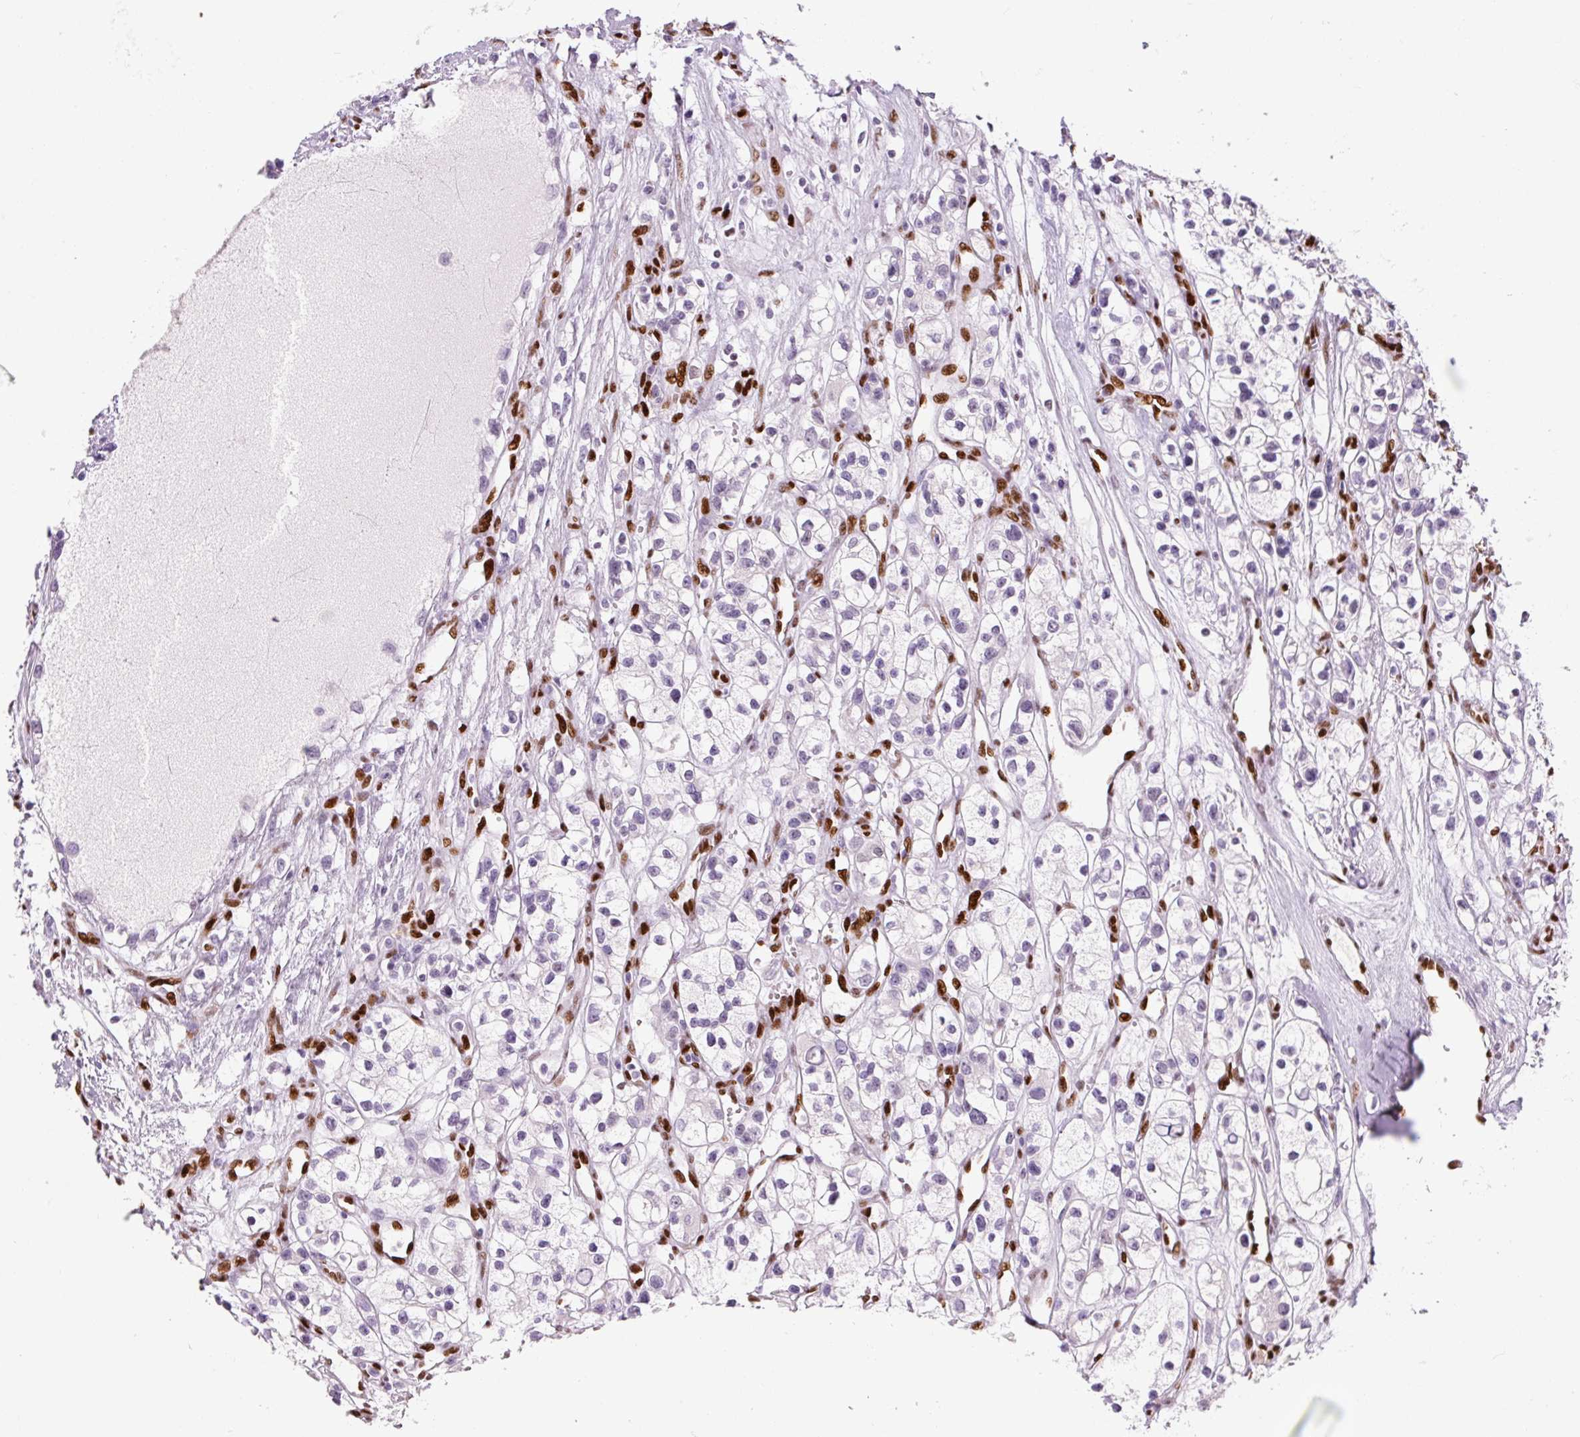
{"staining": {"intensity": "negative", "quantity": "none", "location": "none"}, "tissue": "renal cancer", "cell_type": "Tumor cells", "image_type": "cancer", "snomed": [{"axis": "morphology", "description": "Adenocarcinoma, NOS"}, {"axis": "topography", "description": "Kidney"}], "caption": "Immunohistochemistry (IHC) histopathology image of adenocarcinoma (renal) stained for a protein (brown), which reveals no positivity in tumor cells.", "gene": "ZEB1", "patient": {"sex": "female", "age": 57}}